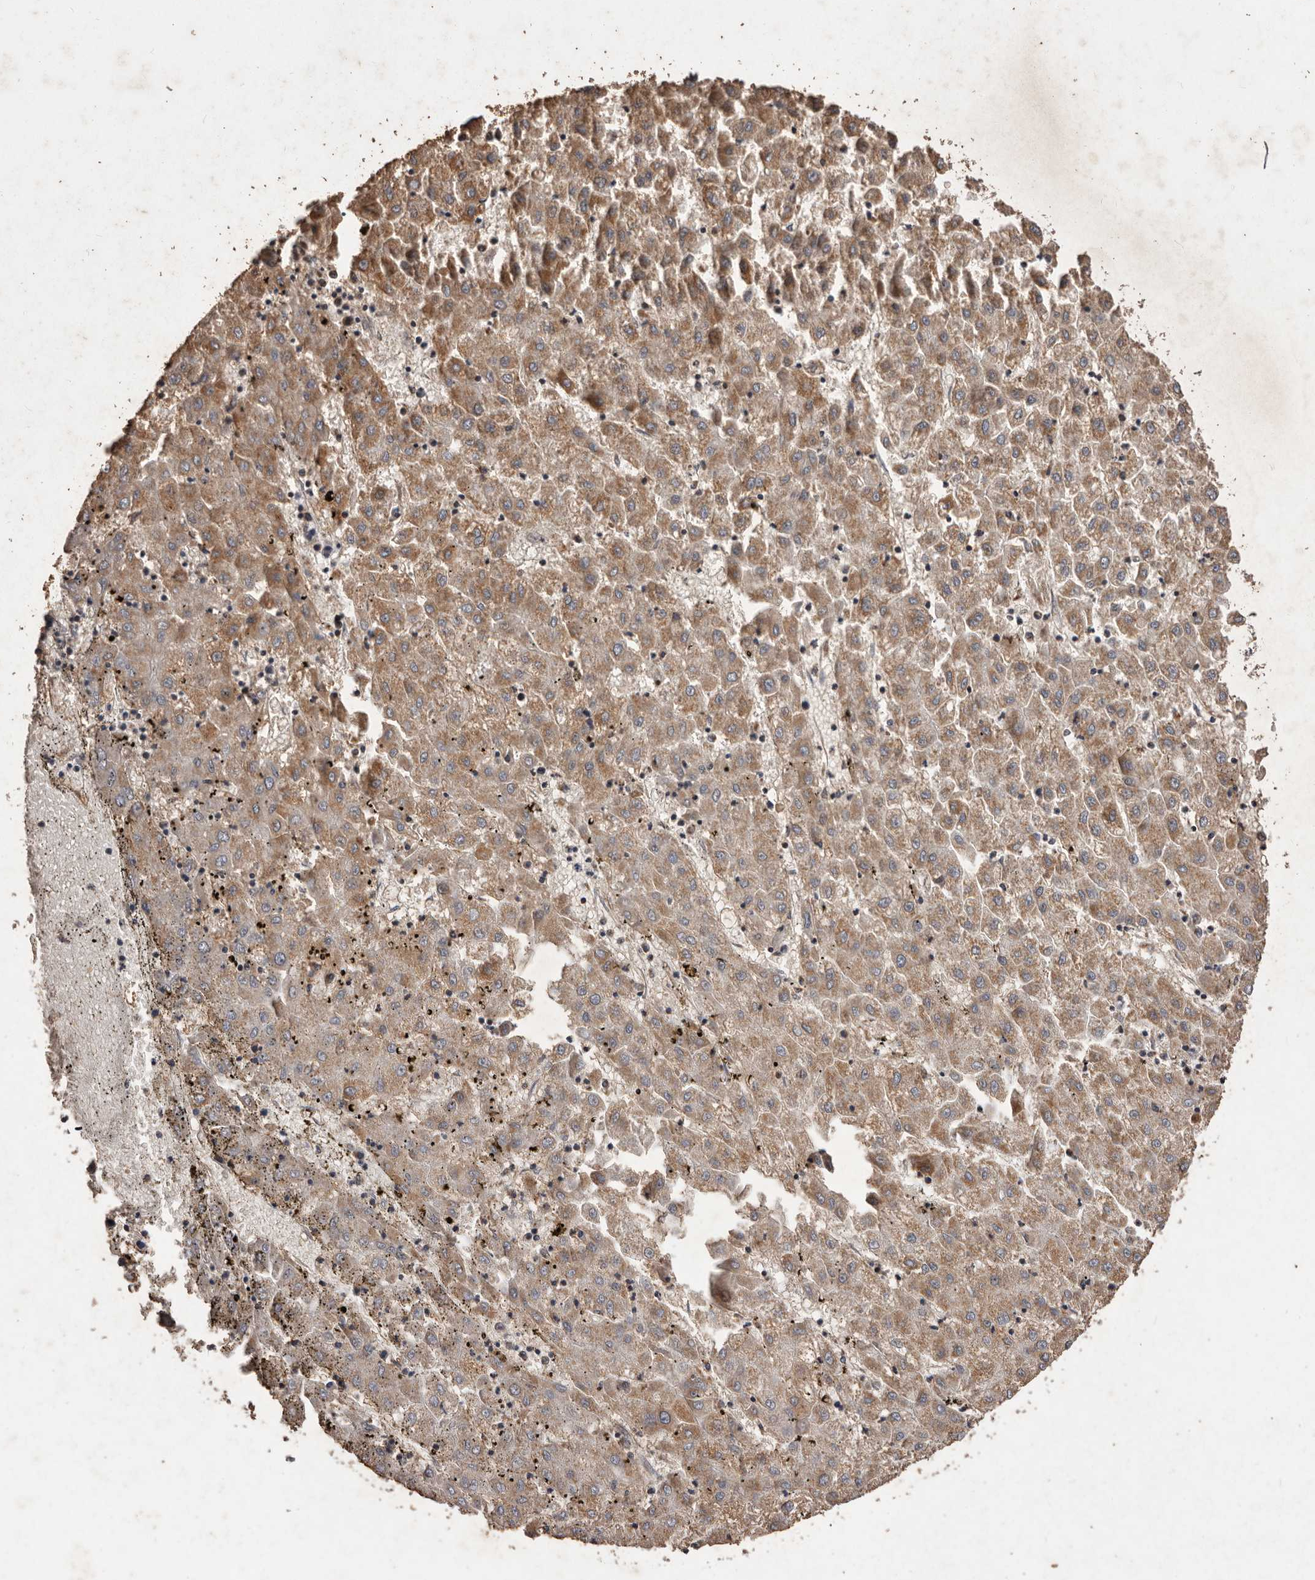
{"staining": {"intensity": "moderate", "quantity": ">75%", "location": "cytoplasmic/membranous"}, "tissue": "liver cancer", "cell_type": "Tumor cells", "image_type": "cancer", "snomed": [{"axis": "morphology", "description": "Carcinoma, Hepatocellular, NOS"}, {"axis": "topography", "description": "Liver"}], "caption": "Immunohistochemistry (IHC) micrograph of human liver cancer (hepatocellular carcinoma) stained for a protein (brown), which demonstrates medium levels of moderate cytoplasmic/membranous staining in approximately >75% of tumor cells.", "gene": "CXCL14", "patient": {"sex": "male", "age": 72}}